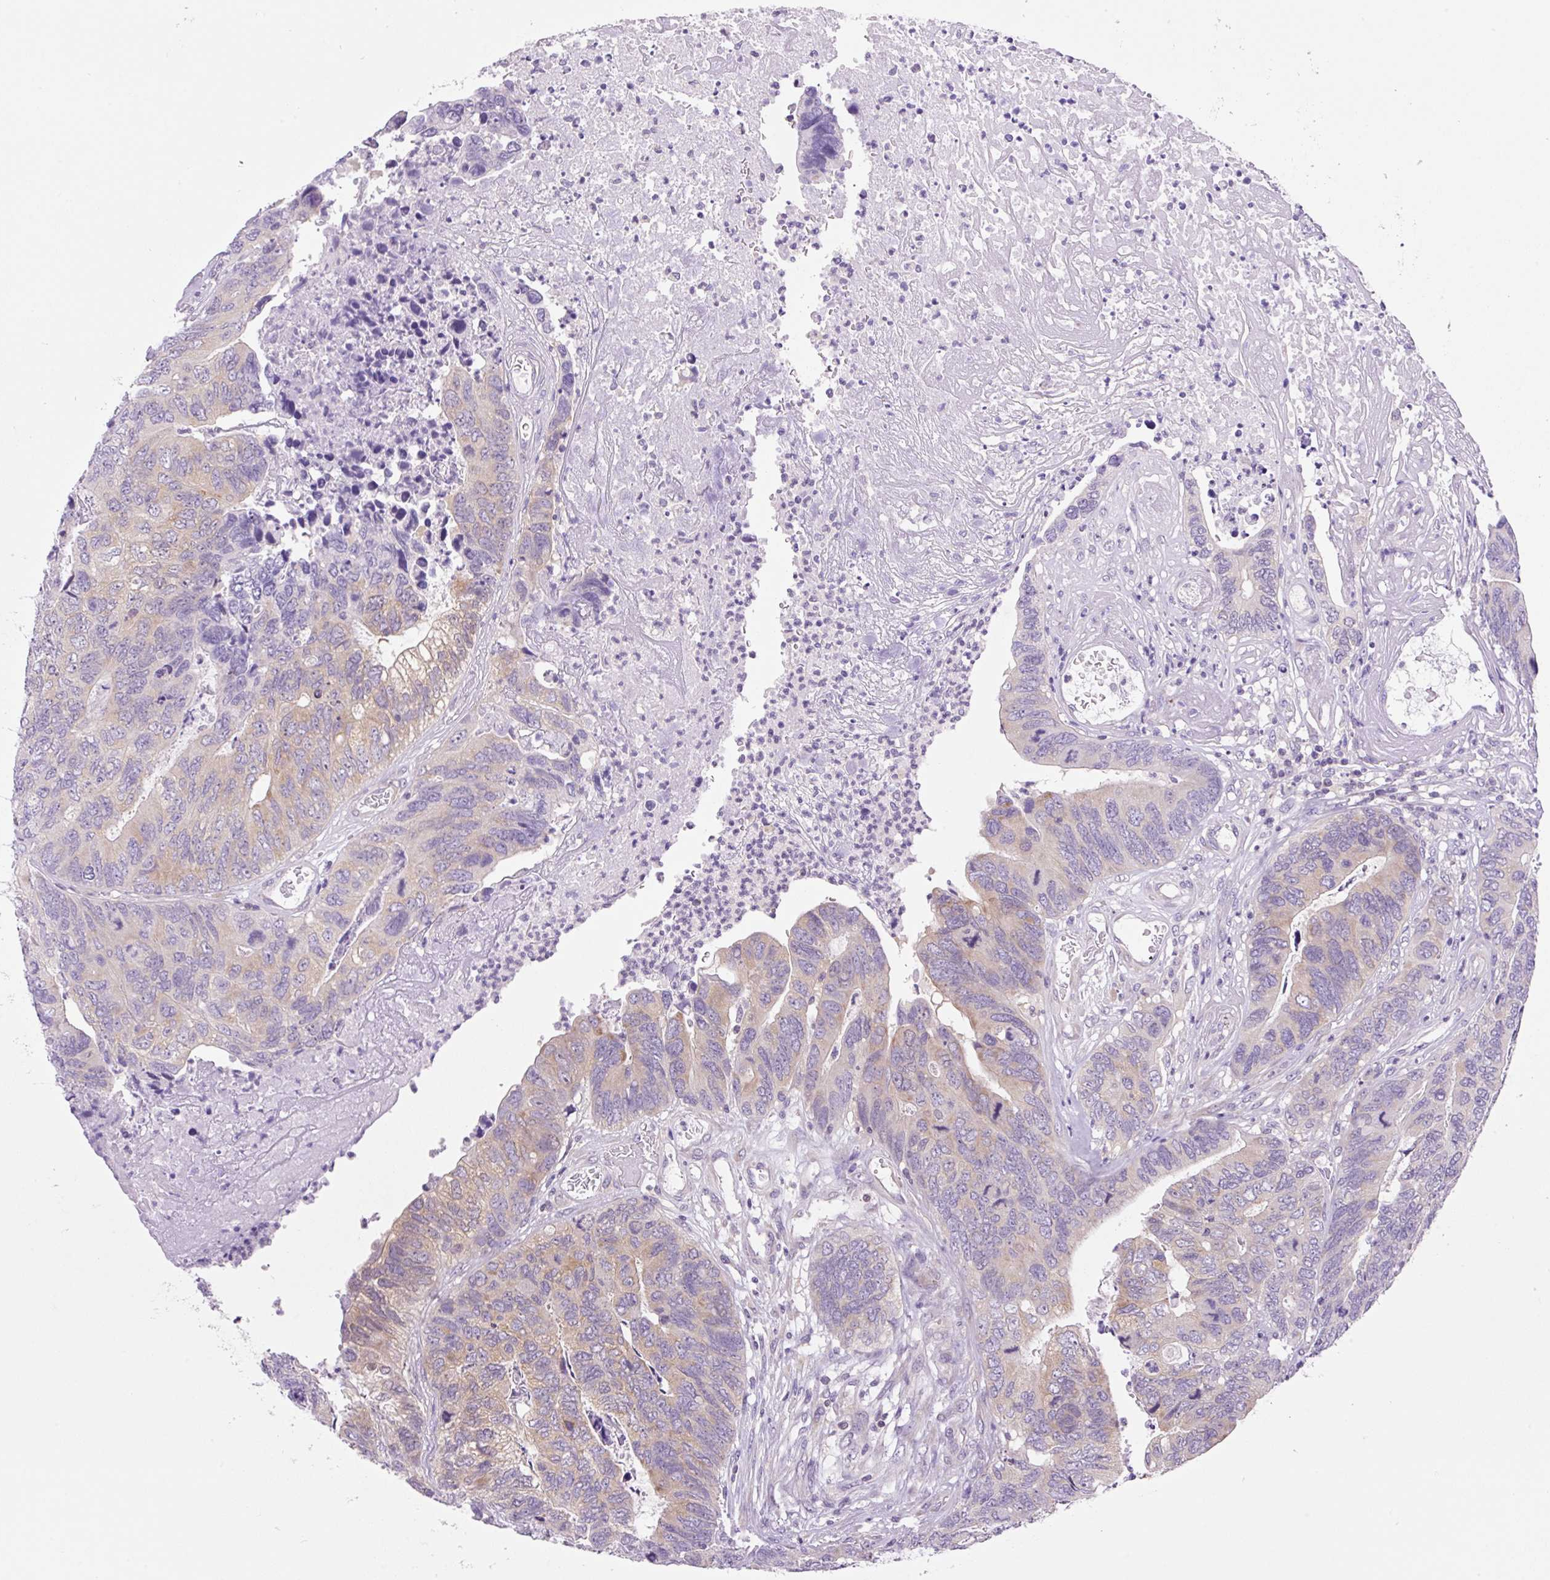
{"staining": {"intensity": "weak", "quantity": "<25%", "location": "cytoplasmic/membranous"}, "tissue": "colorectal cancer", "cell_type": "Tumor cells", "image_type": "cancer", "snomed": [{"axis": "morphology", "description": "Adenocarcinoma, NOS"}, {"axis": "topography", "description": "Colon"}], "caption": "Immunohistochemistry (IHC) micrograph of adenocarcinoma (colorectal) stained for a protein (brown), which shows no staining in tumor cells.", "gene": "CAMK2B", "patient": {"sex": "female", "age": 67}}